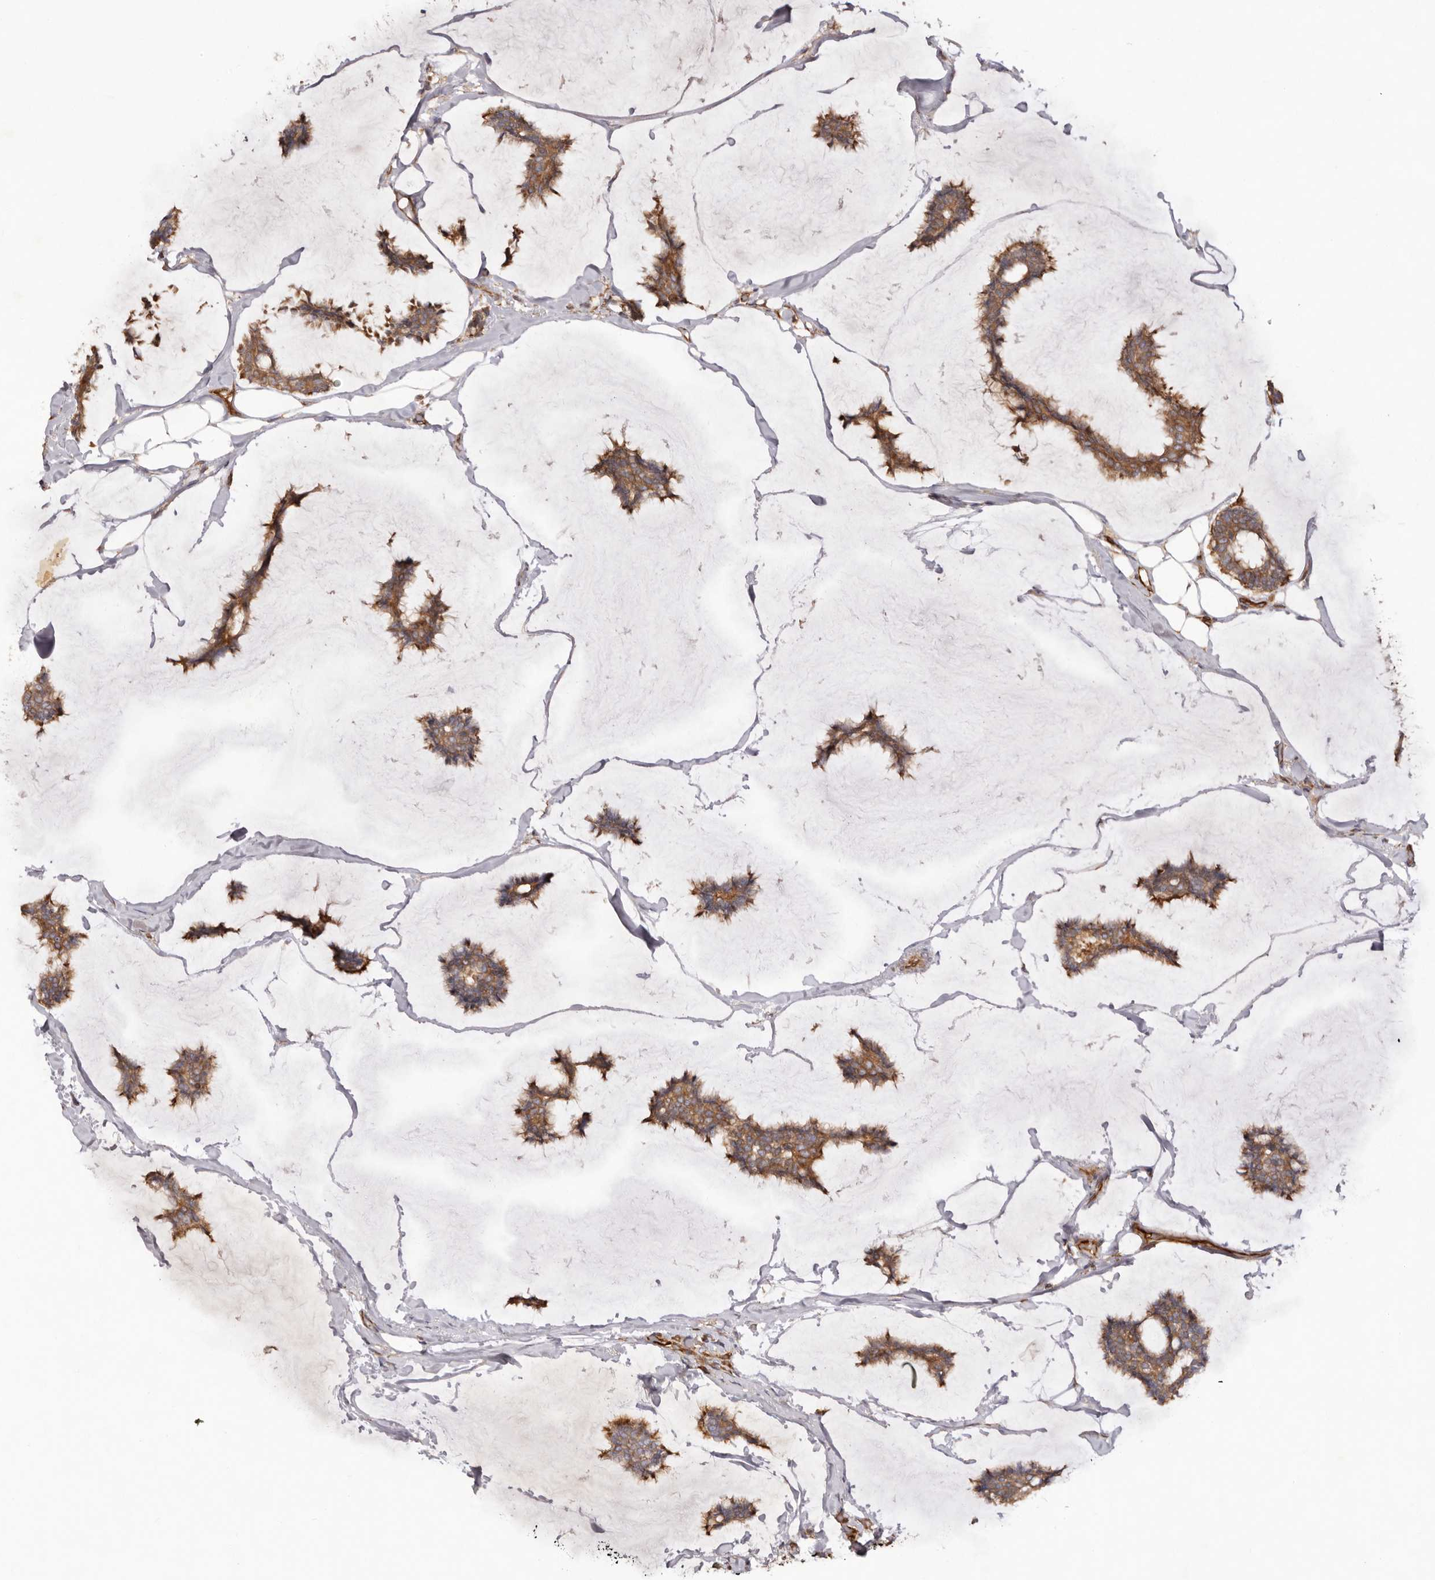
{"staining": {"intensity": "moderate", "quantity": ">75%", "location": "cytoplasmic/membranous"}, "tissue": "breast cancer", "cell_type": "Tumor cells", "image_type": "cancer", "snomed": [{"axis": "morphology", "description": "Duct carcinoma"}, {"axis": "topography", "description": "Breast"}], "caption": "Tumor cells display moderate cytoplasmic/membranous staining in about >75% of cells in breast cancer (infiltrating ductal carcinoma). (DAB = brown stain, brightfield microscopy at high magnification).", "gene": "RPS6", "patient": {"sex": "female", "age": 93}}